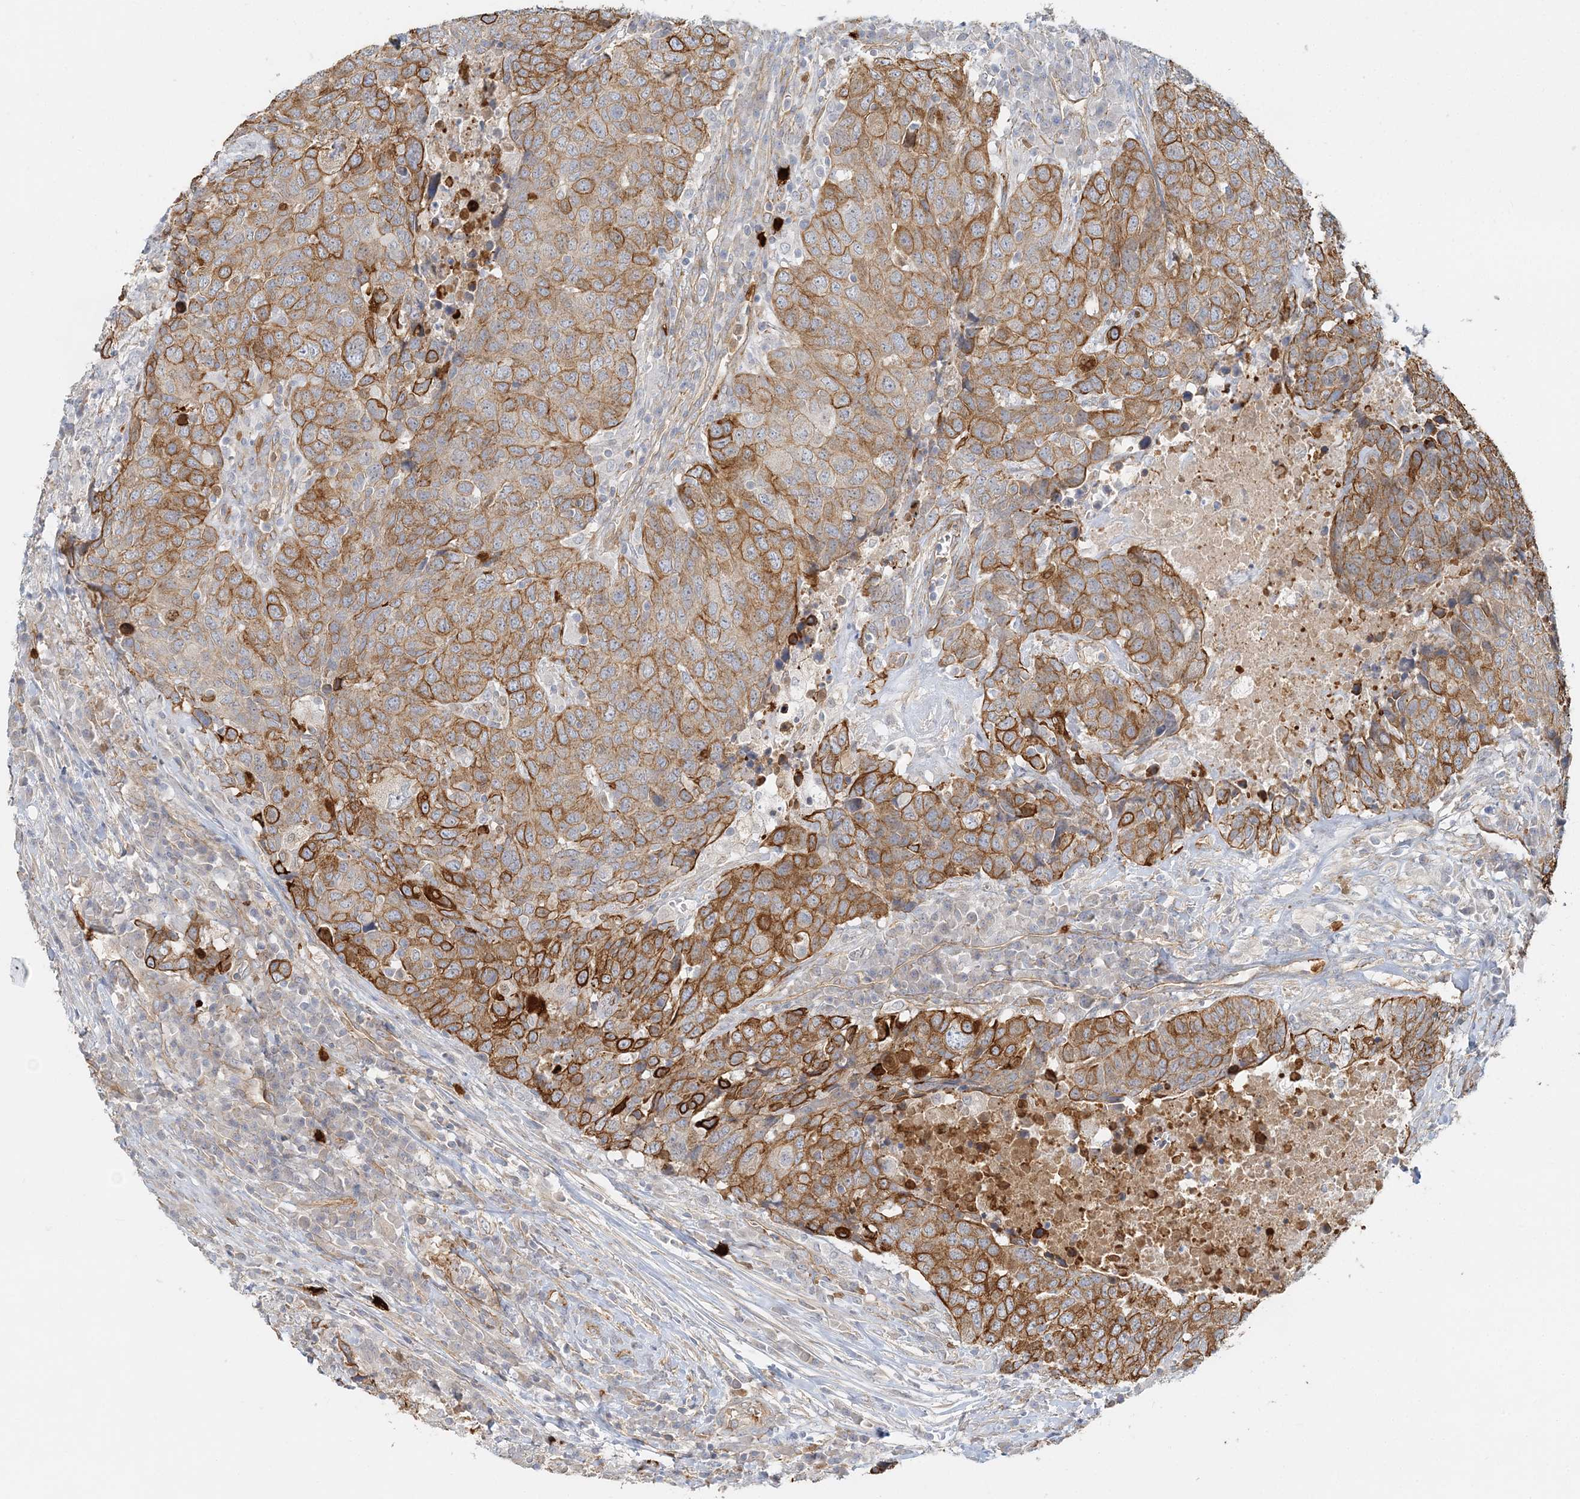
{"staining": {"intensity": "moderate", "quantity": ">75%", "location": "cytoplasmic/membranous"}, "tissue": "head and neck cancer", "cell_type": "Tumor cells", "image_type": "cancer", "snomed": [{"axis": "morphology", "description": "Squamous cell carcinoma, NOS"}, {"axis": "topography", "description": "Head-Neck"}], "caption": "Head and neck cancer (squamous cell carcinoma) tissue exhibits moderate cytoplasmic/membranous expression in about >75% of tumor cells, visualized by immunohistochemistry. (DAB IHC, brown staining for protein, blue staining for nuclei).", "gene": "DNAH1", "patient": {"sex": "male", "age": 66}}